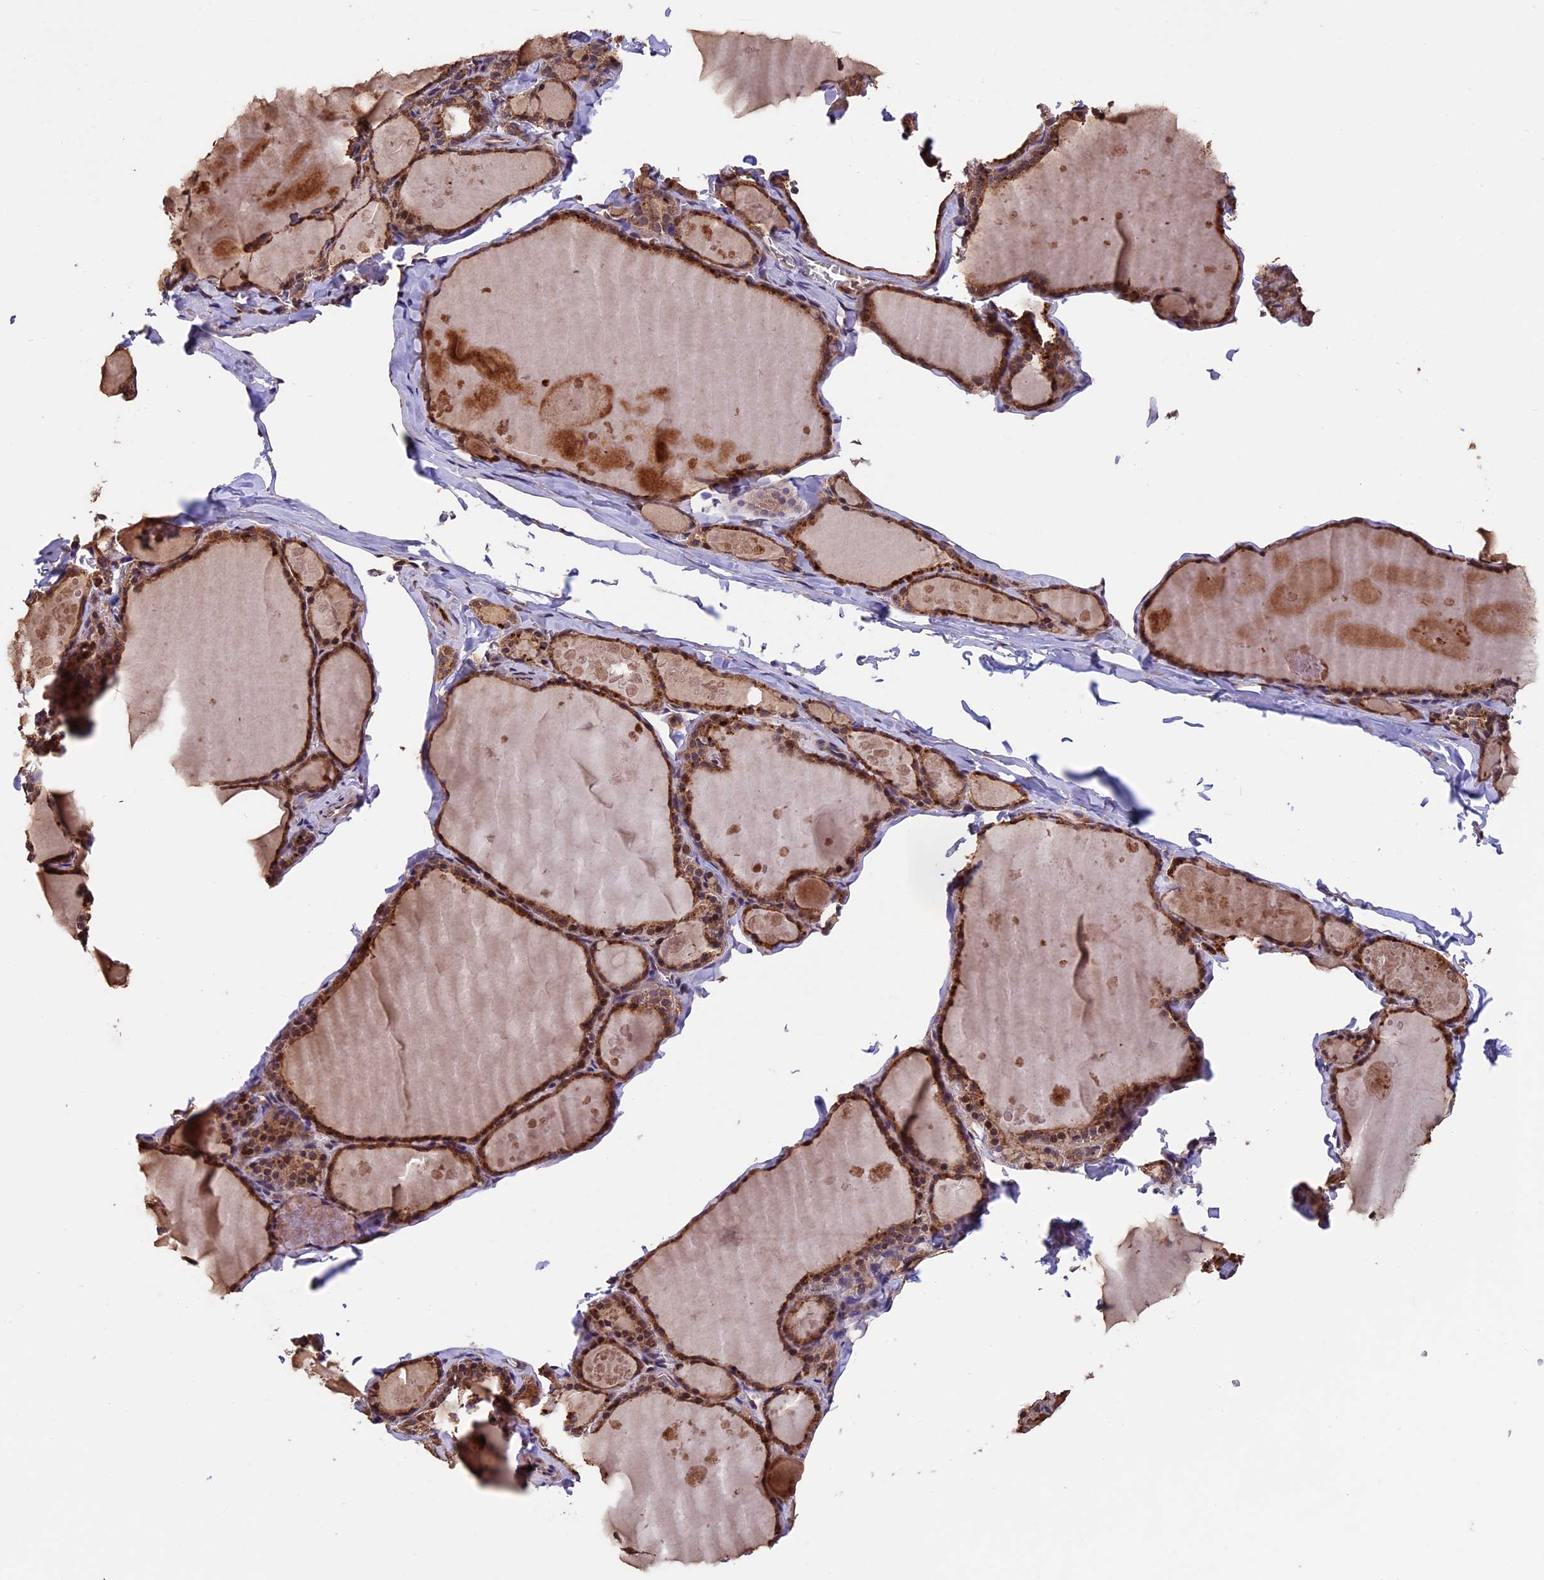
{"staining": {"intensity": "moderate", "quantity": ">75%", "location": "cytoplasmic/membranous"}, "tissue": "thyroid gland", "cell_type": "Glandular cells", "image_type": "normal", "snomed": [{"axis": "morphology", "description": "Normal tissue, NOS"}, {"axis": "topography", "description": "Thyroid gland"}], "caption": "DAB immunohistochemical staining of benign thyroid gland displays moderate cytoplasmic/membranous protein positivity in approximately >75% of glandular cells.", "gene": "PKD2L2", "patient": {"sex": "male", "age": 56}}